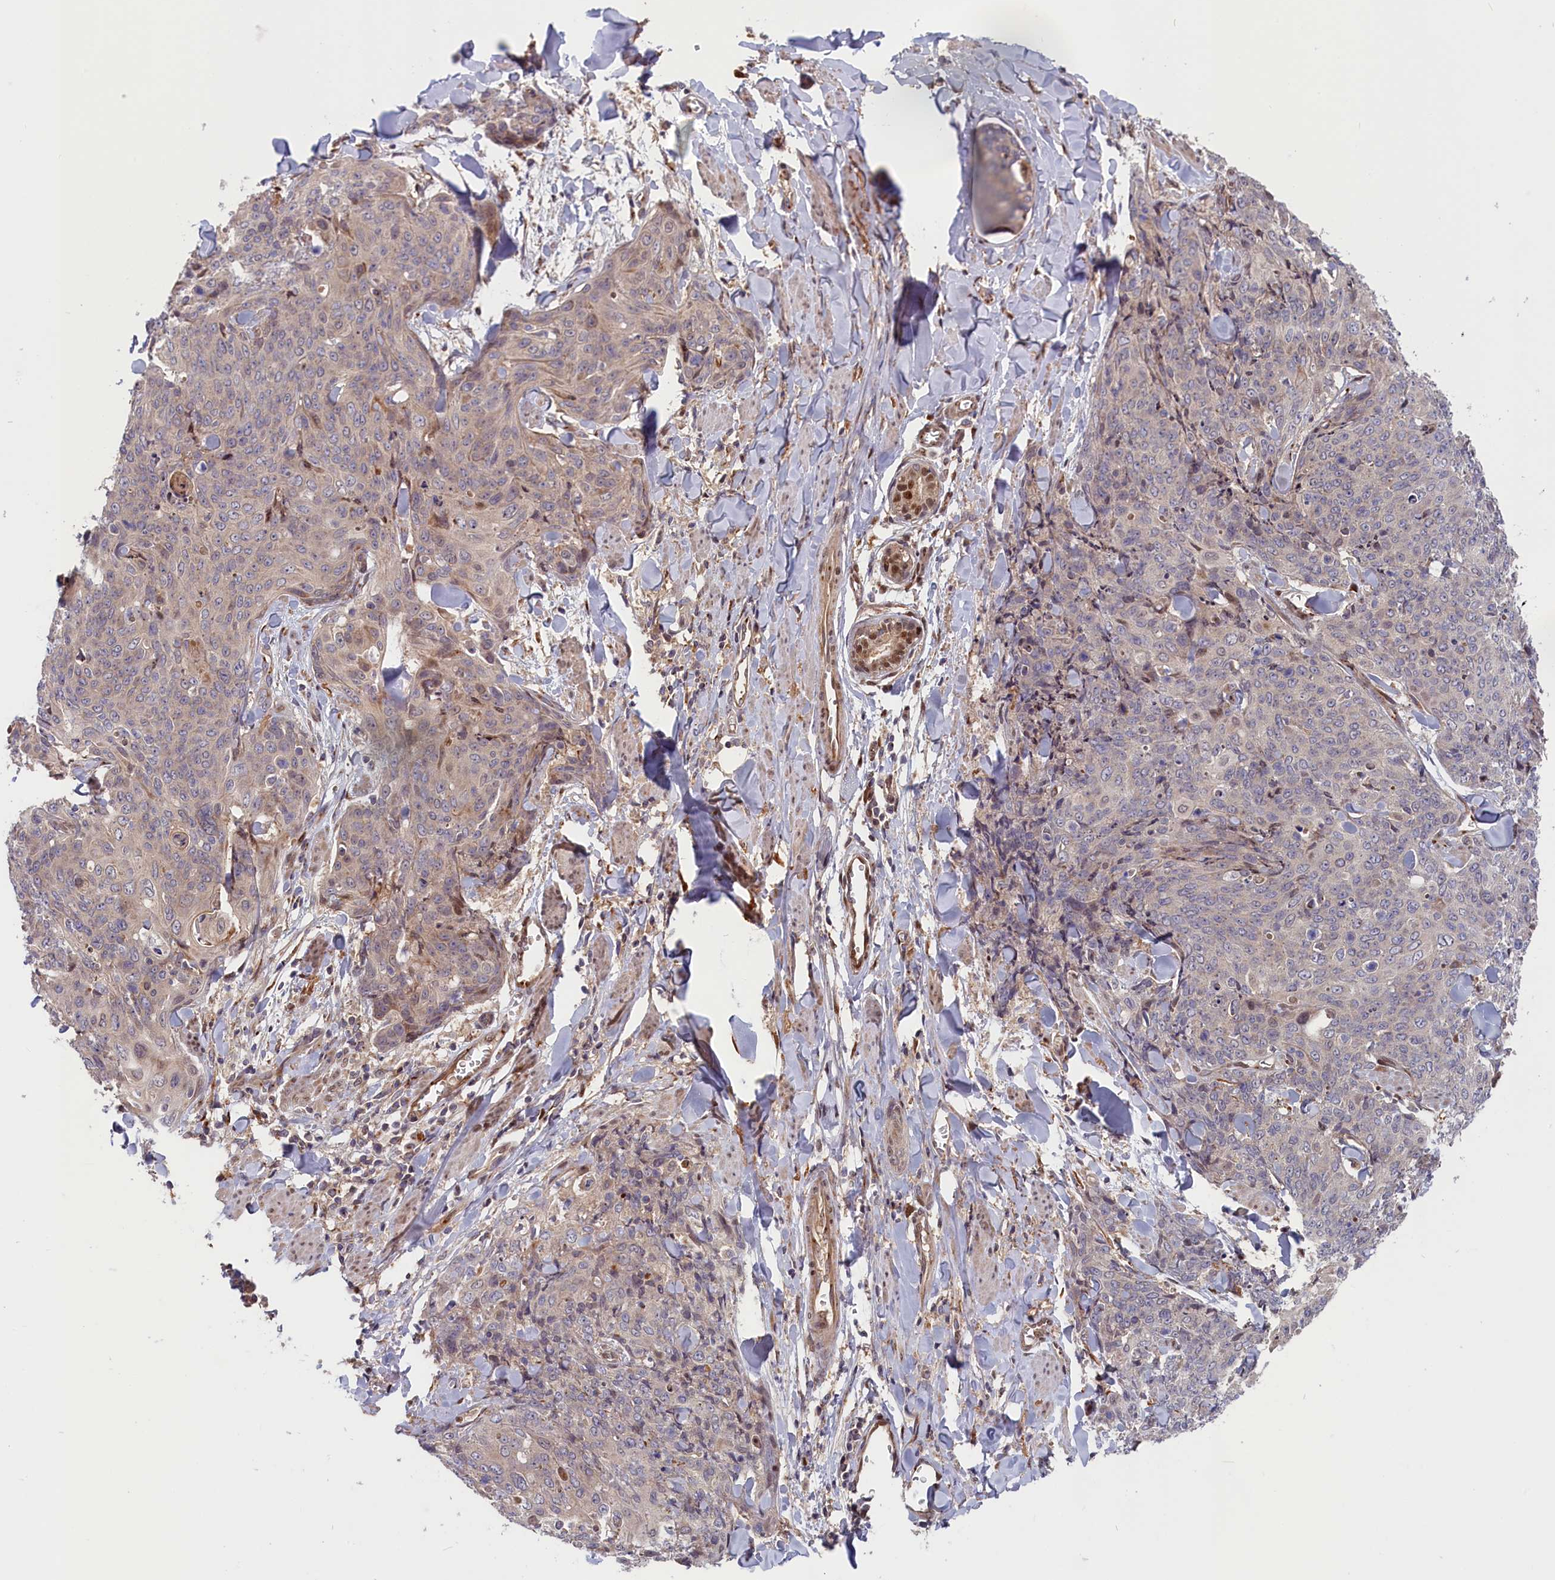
{"staining": {"intensity": "negative", "quantity": "none", "location": "none"}, "tissue": "skin cancer", "cell_type": "Tumor cells", "image_type": "cancer", "snomed": [{"axis": "morphology", "description": "Squamous cell carcinoma, NOS"}, {"axis": "topography", "description": "Skin"}, {"axis": "topography", "description": "Vulva"}], "caption": "The image reveals no staining of tumor cells in skin squamous cell carcinoma. (DAB IHC with hematoxylin counter stain).", "gene": "CHST12", "patient": {"sex": "female", "age": 85}}